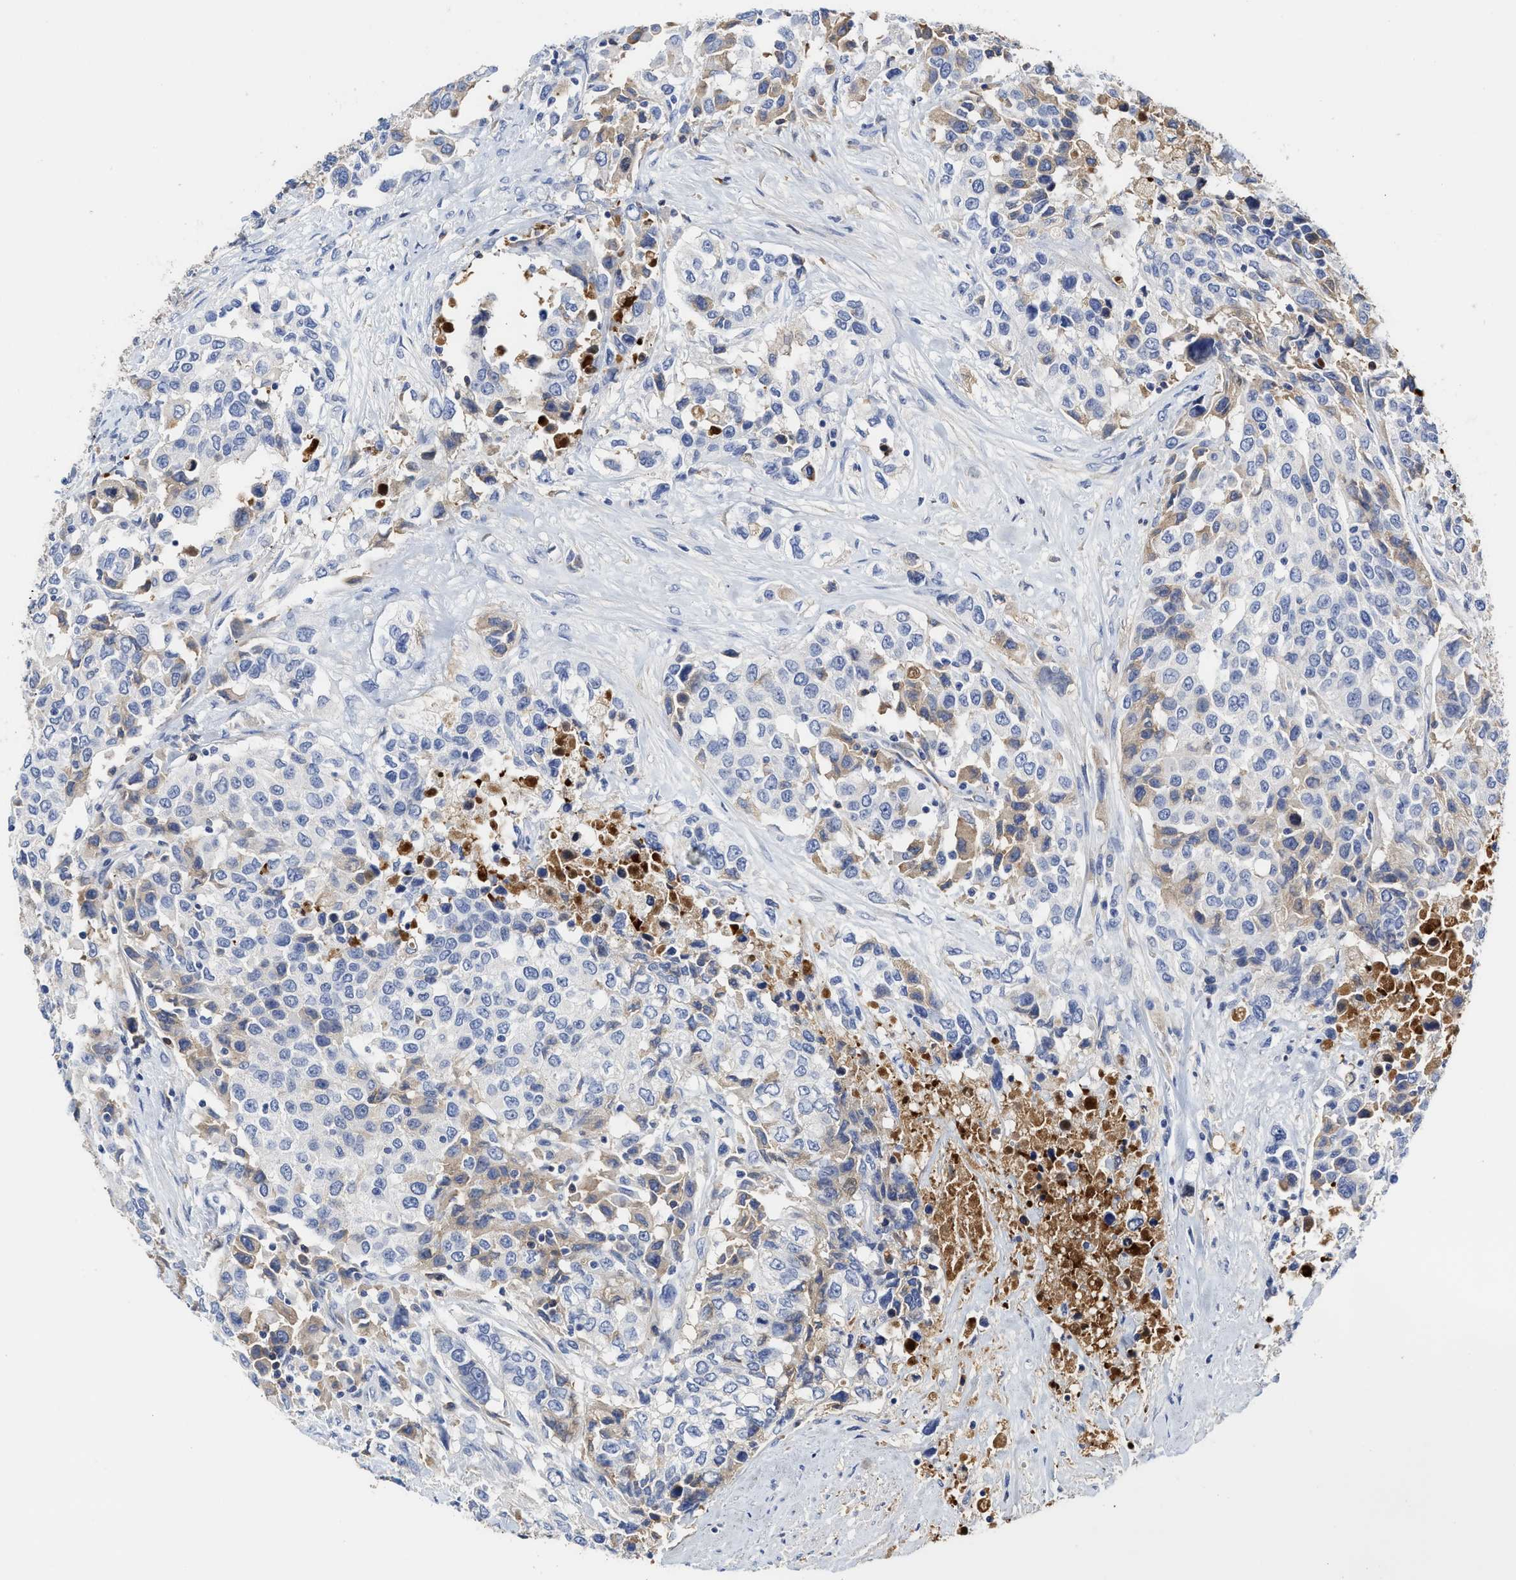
{"staining": {"intensity": "weak", "quantity": "<25%", "location": "cytoplasmic/membranous"}, "tissue": "urothelial cancer", "cell_type": "Tumor cells", "image_type": "cancer", "snomed": [{"axis": "morphology", "description": "Urothelial carcinoma, High grade"}, {"axis": "topography", "description": "Urinary bladder"}], "caption": "Immunohistochemistry image of neoplastic tissue: human urothelial carcinoma (high-grade) stained with DAB shows no significant protein staining in tumor cells. Brightfield microscopy of immunohistochemistry (IHC) stained with DAB (brown) and hematoxylin (blue), captured at high magnification.", "gene": "C2", "patient": {"sex": "female", "age": 80}}